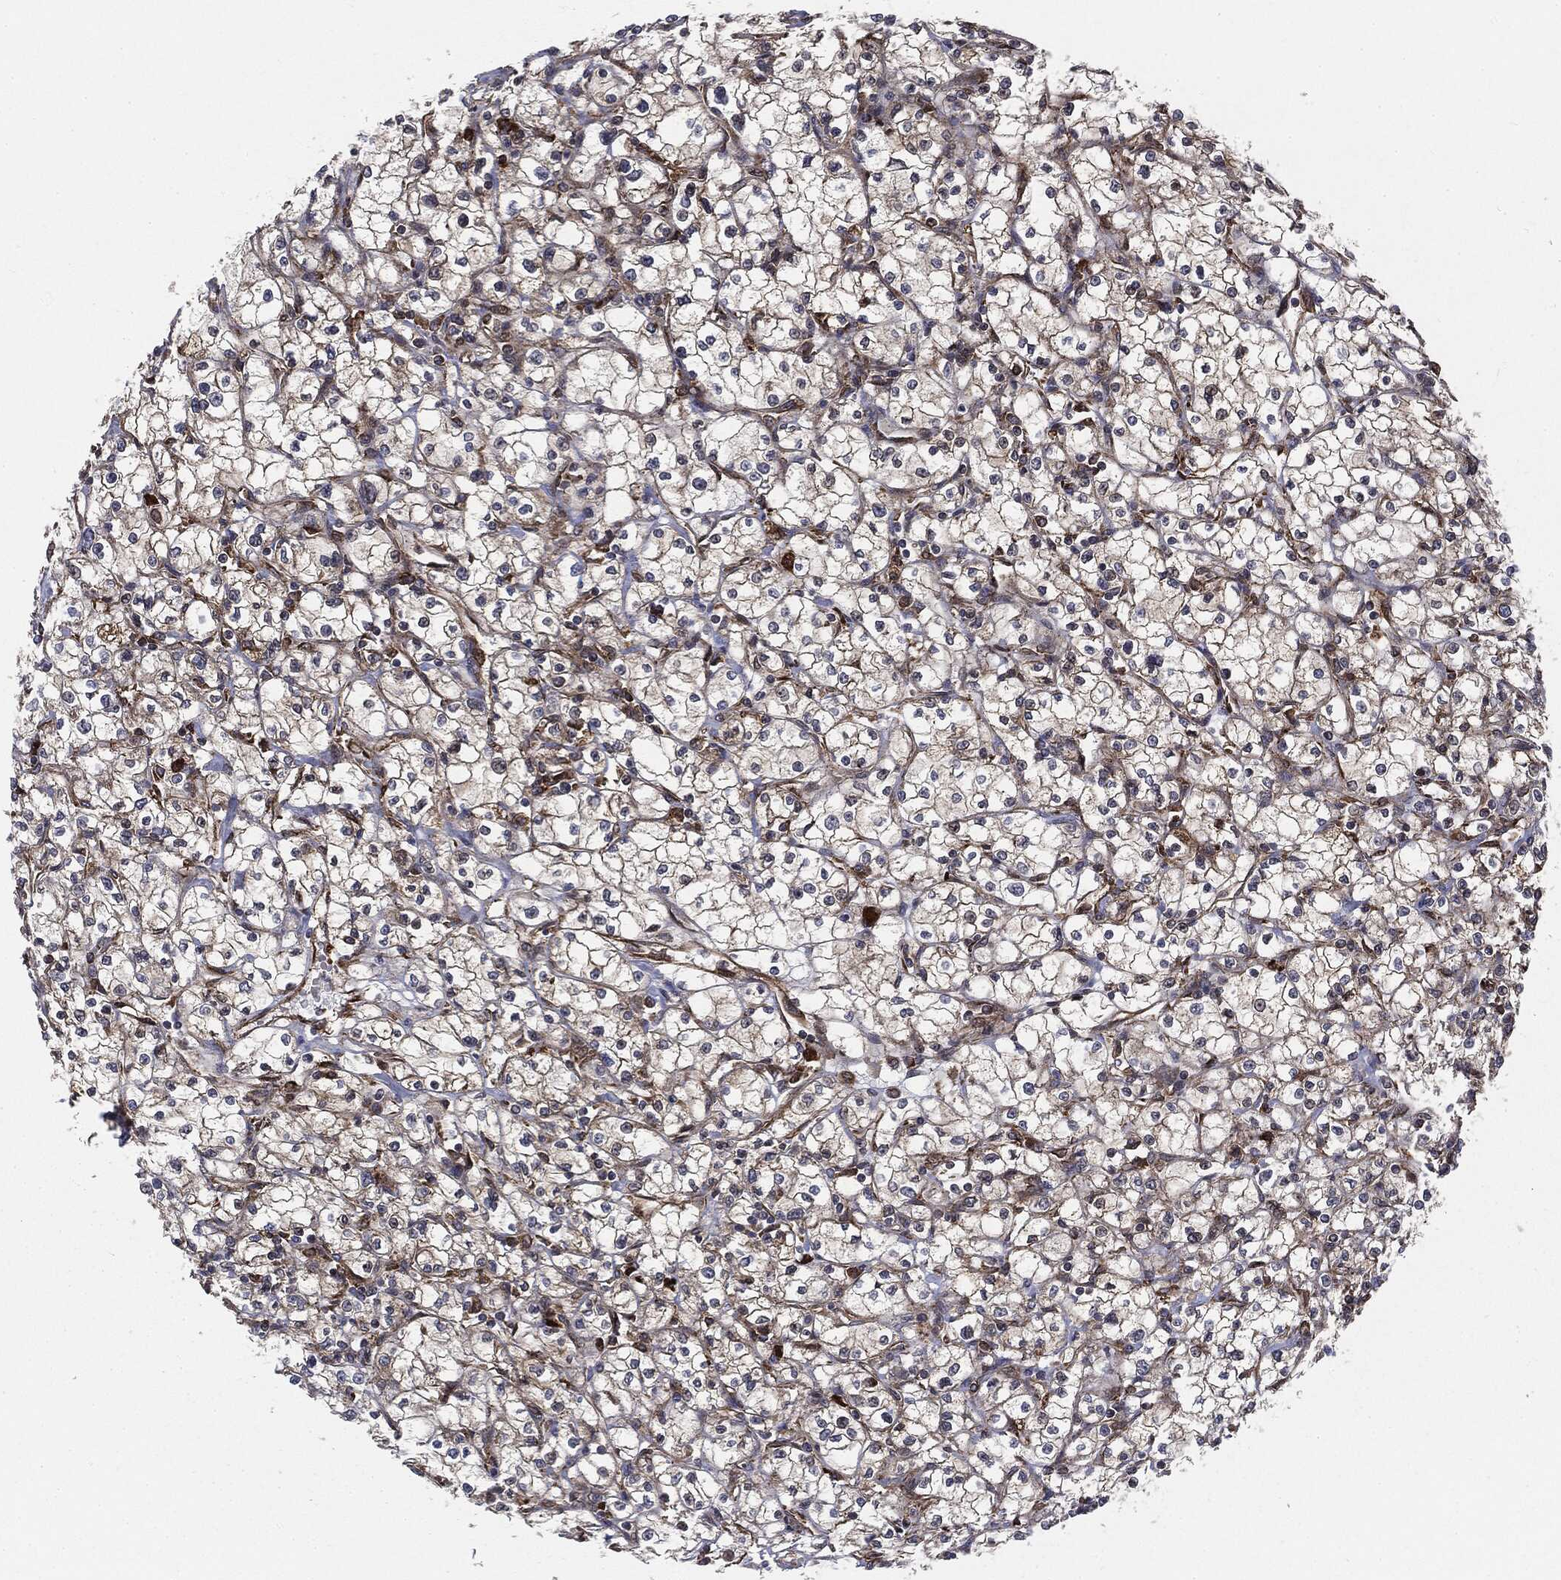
{"staining": {"intensity": "moderate", "quantity": "<25%", "location": "cytoplasmic/membranous"}, "tissue": "renal cancer", "cell_type": "Tumor cells", "image_type": "cancer", "snomed": [{"axis": "morphology", "description": "Adenocarcinoma, NOS"}, {"axis": "topography", "description": "Kidney"}], "caption": "High-power microscopy captured an immunohistochemistry (IHC) histopathology image of renal cancer (adenocarcinoma), revealing moderate cytoplasmic/membranous staining in about <25% of tumor cells.", "gene": "CYLD", "patient": {"sex": "male", "age": 67}}